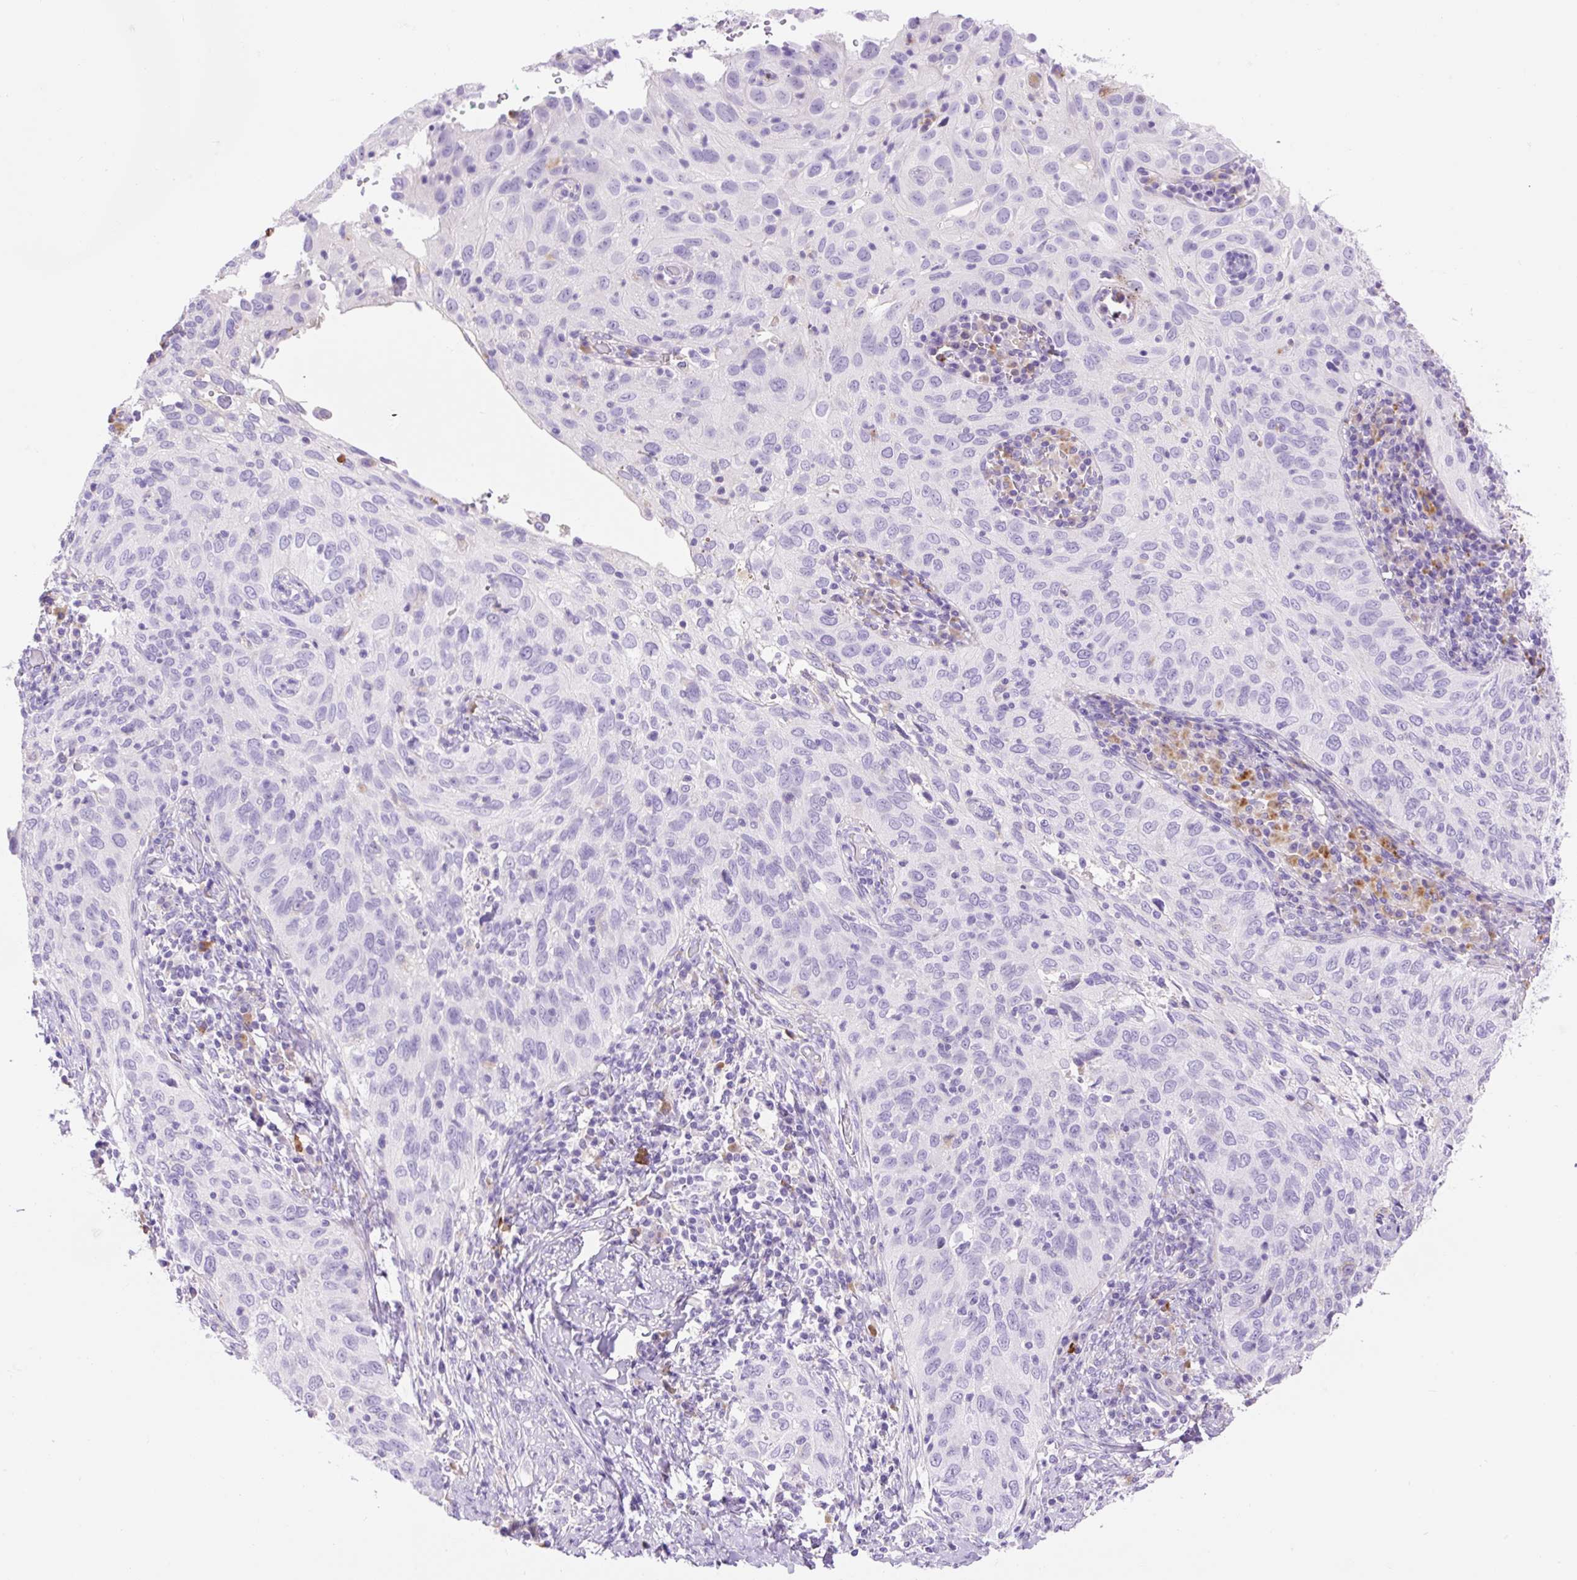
{"staining": {"intensity": "negative", "quantity": "none", "location": "none"}, "tissue": "cervical cancer", "cell_type": "Tumor cells", "image_type": "cancer", "snomed": [{"axis": "morphology", "description": "Squamous cell carcinoma, NOS"}, {"axis": "topography", "description": "Cervix"}], "caption": "A photomicrograph of cervical cancer (squamous cell carcinoma) stained for a protein displays no brown staining in tumor cells. Brightfield microscopy of immunohistochemistry stained with DAB (brown) and hematoxylin (blue), captured at high magnification.", "gene": "HEXB", "patient": {"sex": "female", "age": 52}}